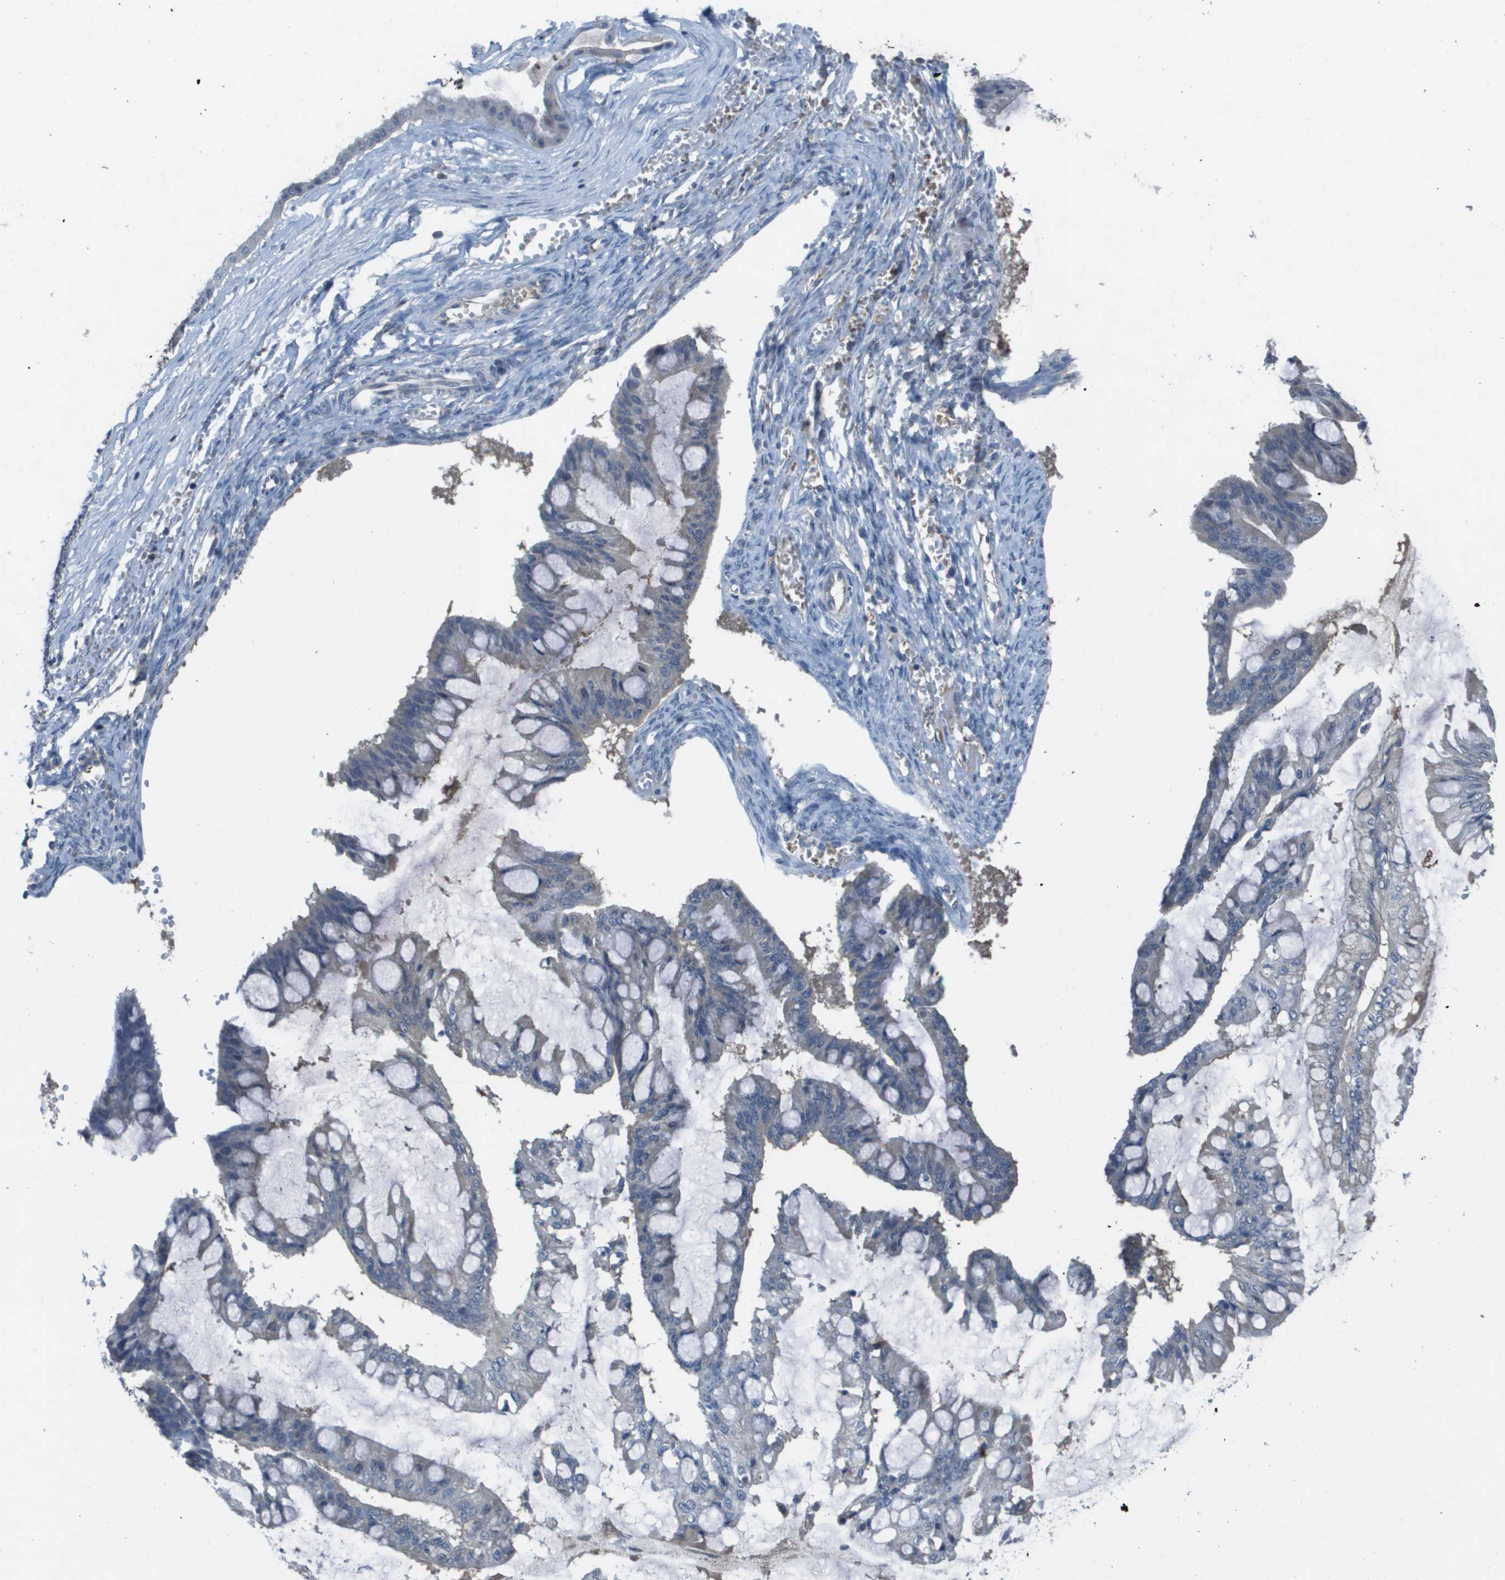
{"staining": {"intensity": "weak", "quantity": "<25%", "location": "cytoplasmic/membranous"}, "tissue": "ovarian cancer", "cell_type": "Tumor cells", "image_type": "cancer", "snomed": [{"axis": "morphology", "description": "Cystadenocarcinoma, mucinous, NOS"}, {"axis": "topography", "description": "Ovary"}], "caption": "This image is of ovarian cancer stained with immunohistochemistry to label a protein in brown with the nuclei are counter-stained blue. There is no staining in tumor cells.", "gene": "CAMK4", "patient": {"sex": "female", "age": 73}}